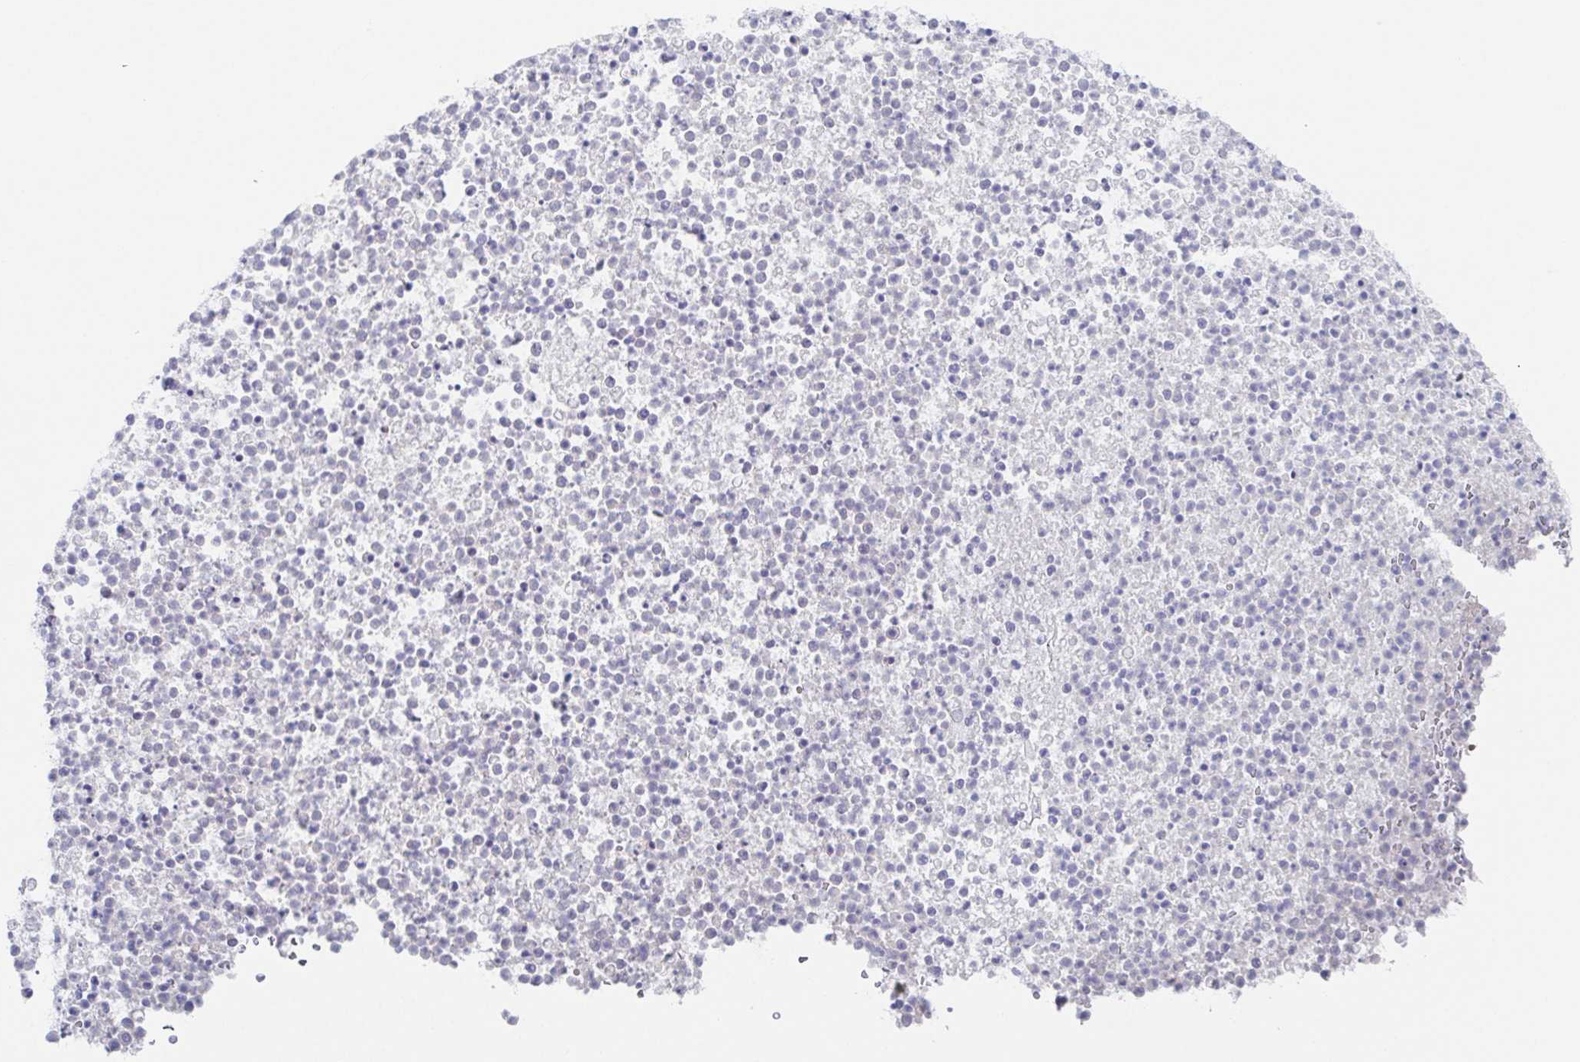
{"staining": {"intensity": "negative", "quantity": "none", "location": "none"}, "tissue": "bronchus", "cell_type": "Respiratory epithelial cells", "image_type": "normal", "snomed": [{"axis": "morphology", "description": "Normal tissue, NOS"}, {"axis": "topography", "description": "Cartilage tissue"}, {"axis": "topography", "description": "Bronchus"}], "caption": "Bronchus was stained to show a protein in brown. There is no significant staining in respiratory epithelial cells. Brightfield microscopy of IHC stained with DAB (brown) and hematoxylin (blue), captured at high magnification.", "gene": "HTR2A", "patient": {"sex": "male", "age": 56}}